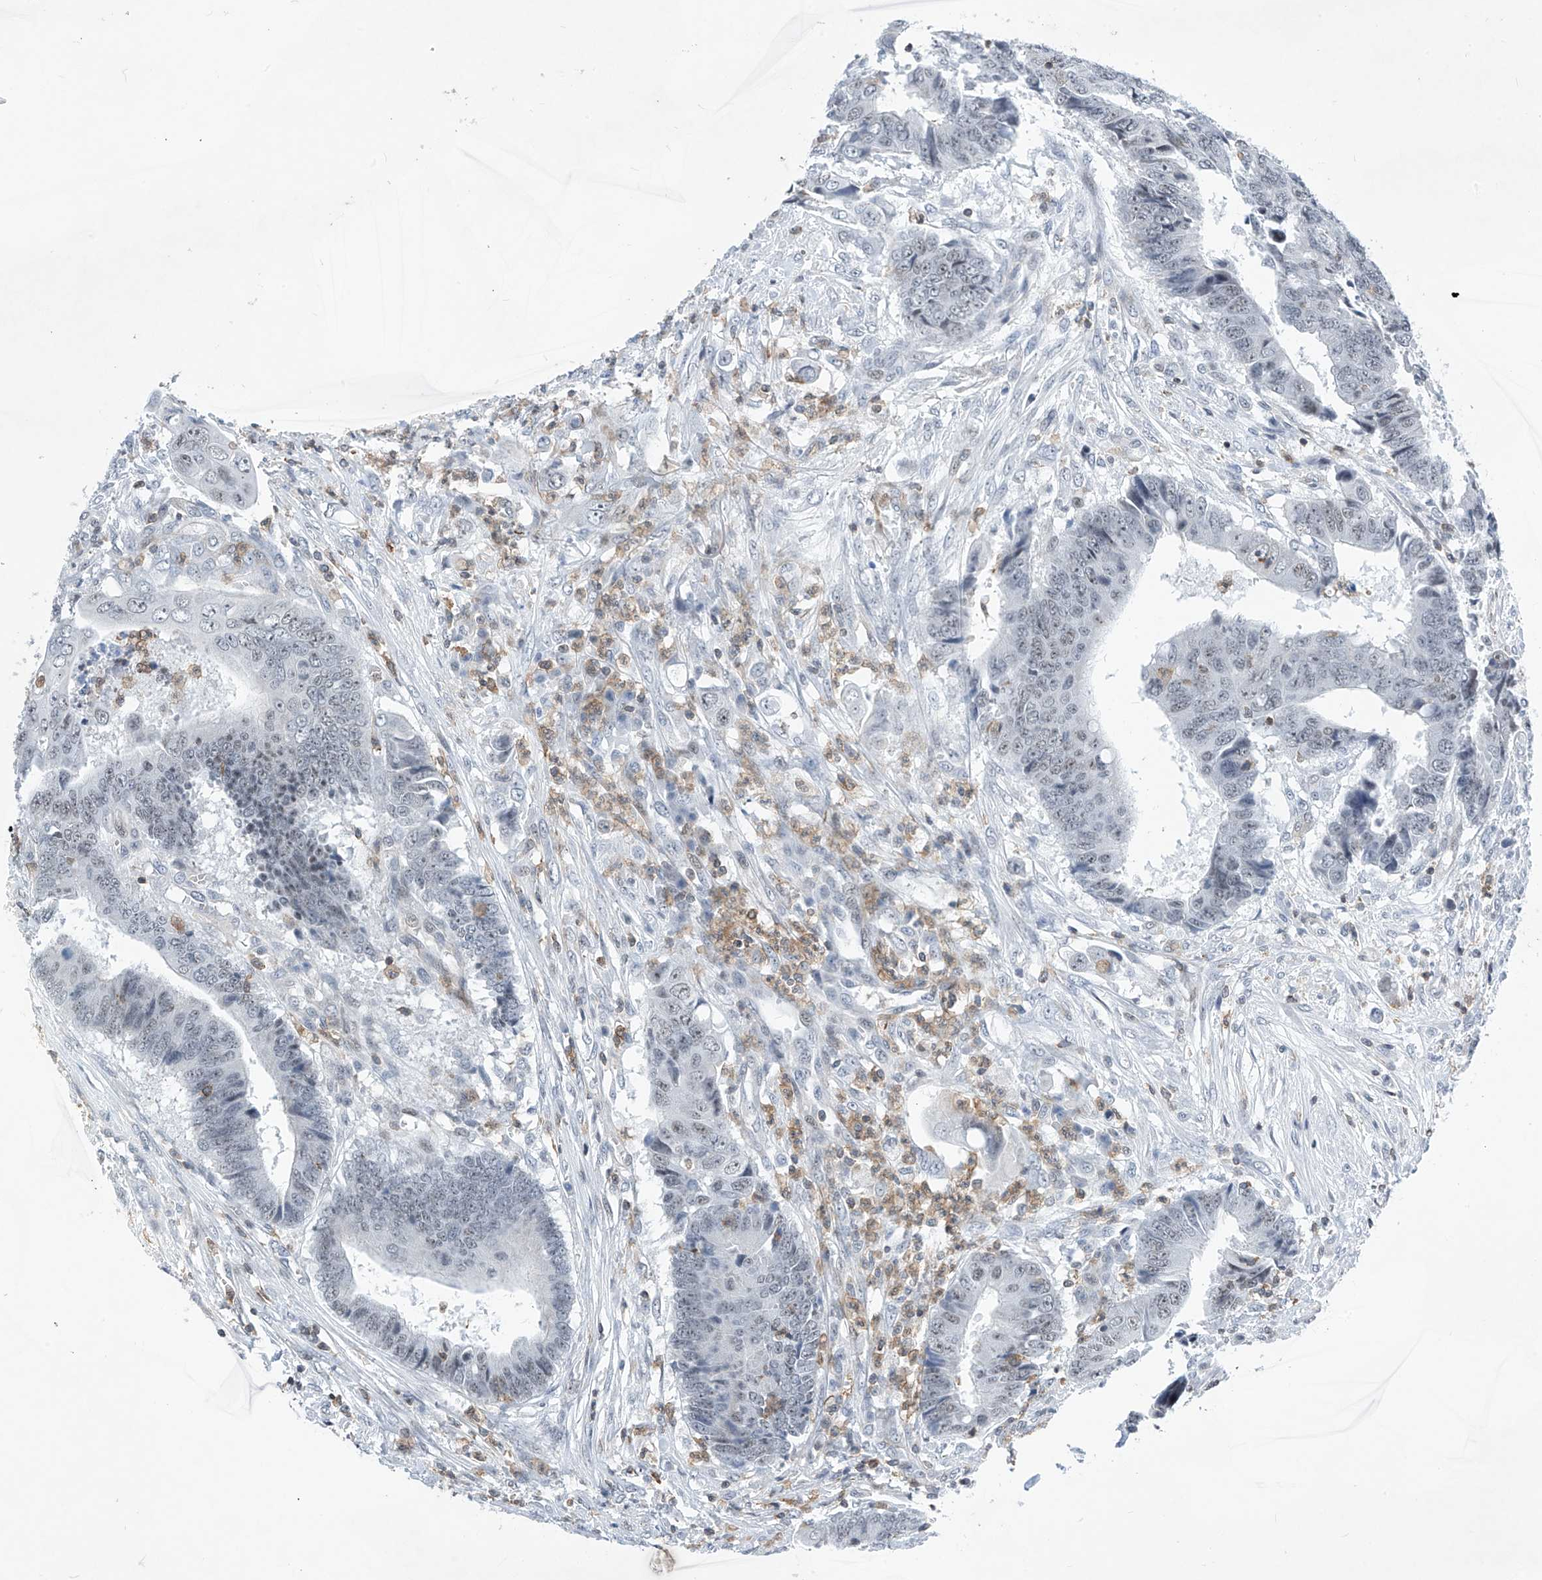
{"staining": {"intensity": "negative", "quantity": "none", "location": "none"}, "tissue": "colorectal cancer", "cell_type": "Tumor cells", "image_type": "cancer", "snomed": [{"axis": "morphology", "description": "Adenocarcinoma, NOS"}, {"axis": "topography", "description": "Rectum"}], "caption": "DAB immunohistochemical staining of adenocarcinoma (colorectal) displays no significant staining in tumor cells.", "gene": "MSL3", "patient": {"sex": "male", "age": 84}}